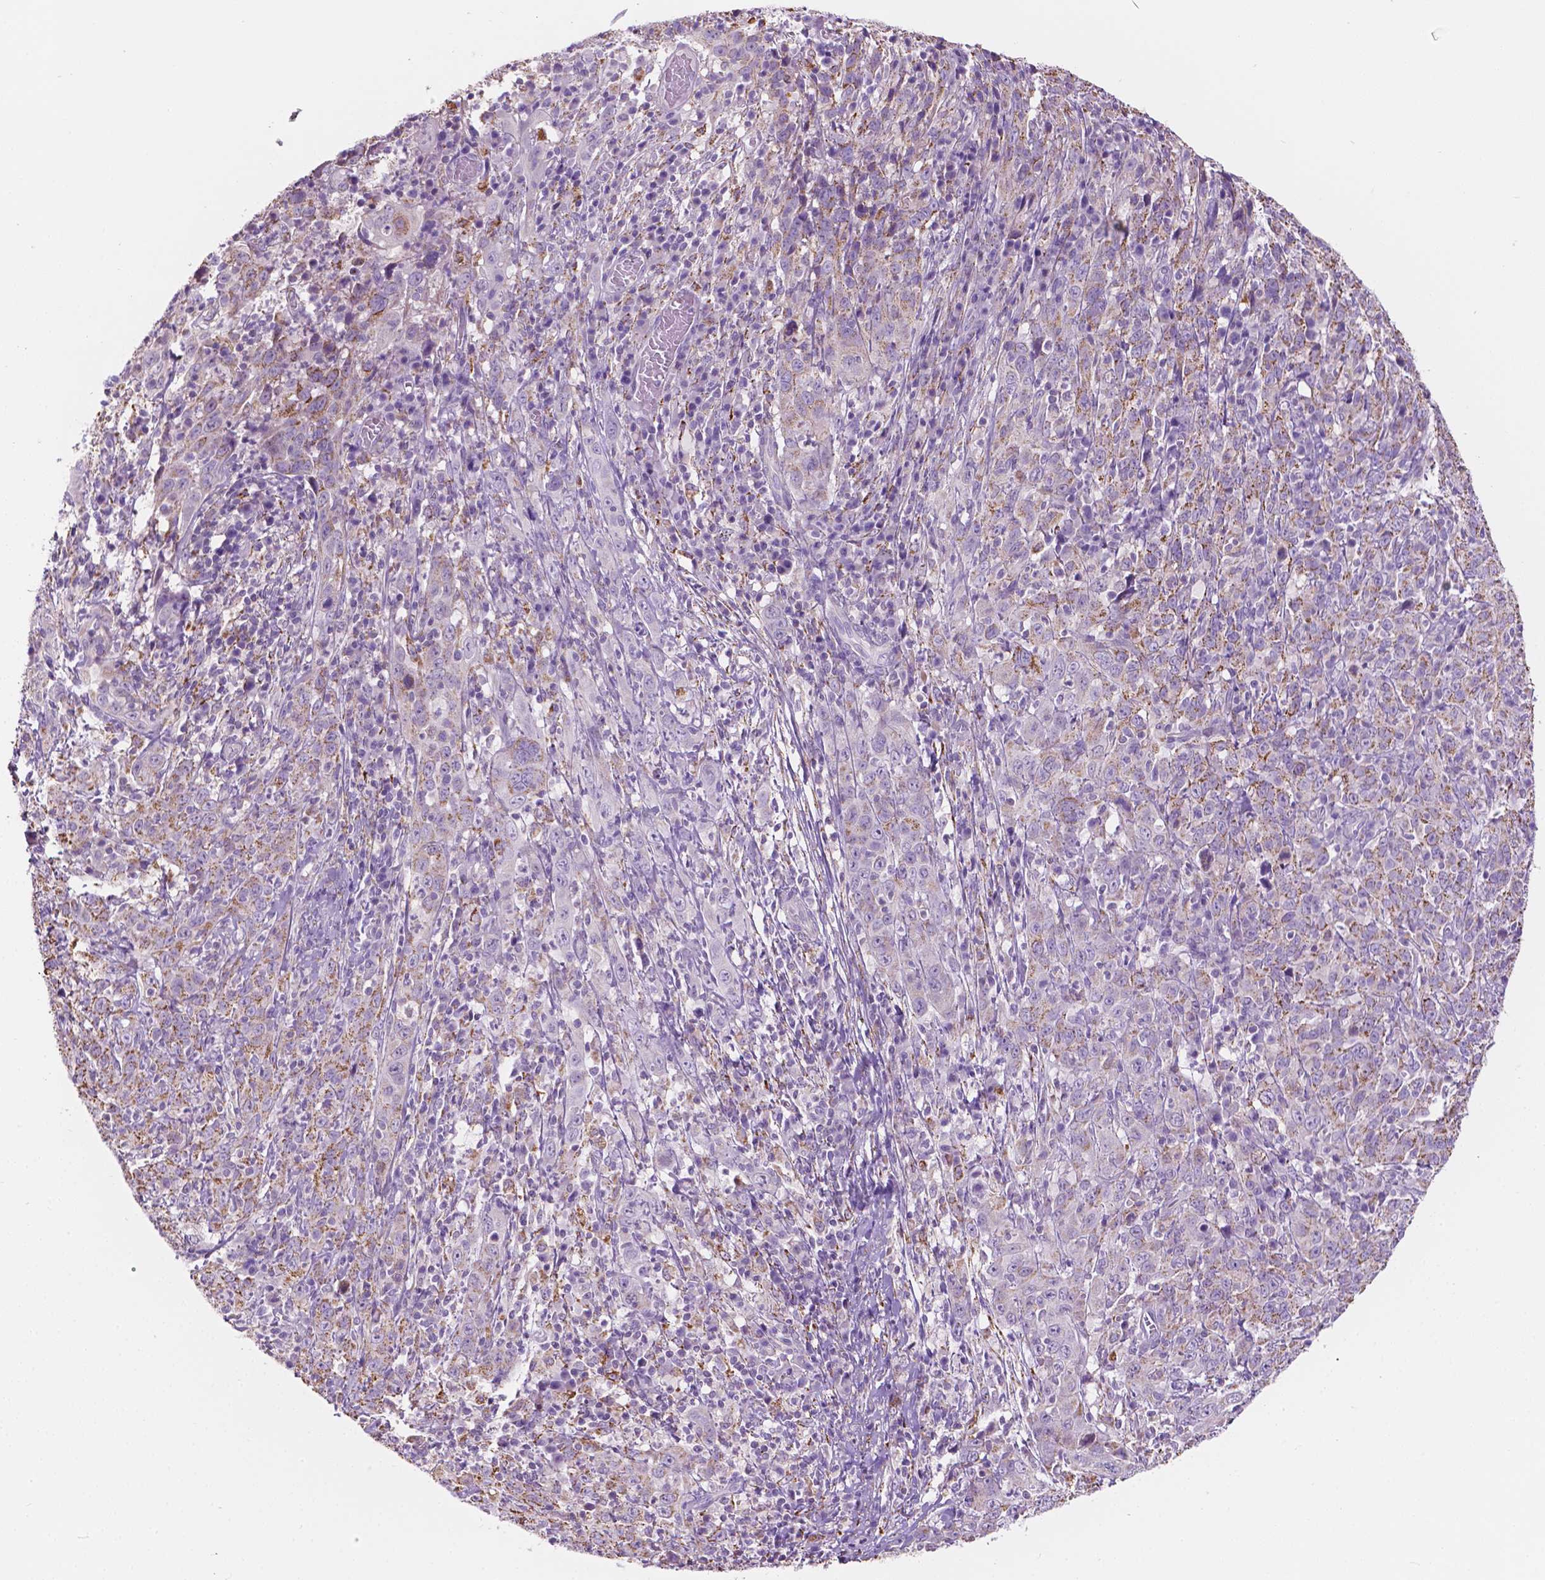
{"staining": {"intensity": "weak", "quantity": "25%-75%", "location": "cytoplasmic/membranous"}, "tissue": "cervical cancer", "cell_type": "Tumor cells", "image_type": "cancer", "snomed": [{"axis": "morphology", "description": "Squamous cell carcinoma, NOS"}, {"axis": "topography", "description": "Cervix"}], "caption": "A low amount of weak cytoplasmic/membranous expression is seen in about 25%-75% of tumor cells in cervical cancer tissue.", "gene": "NOS1AP", "patient": {"sex": "female", "age": 46}}